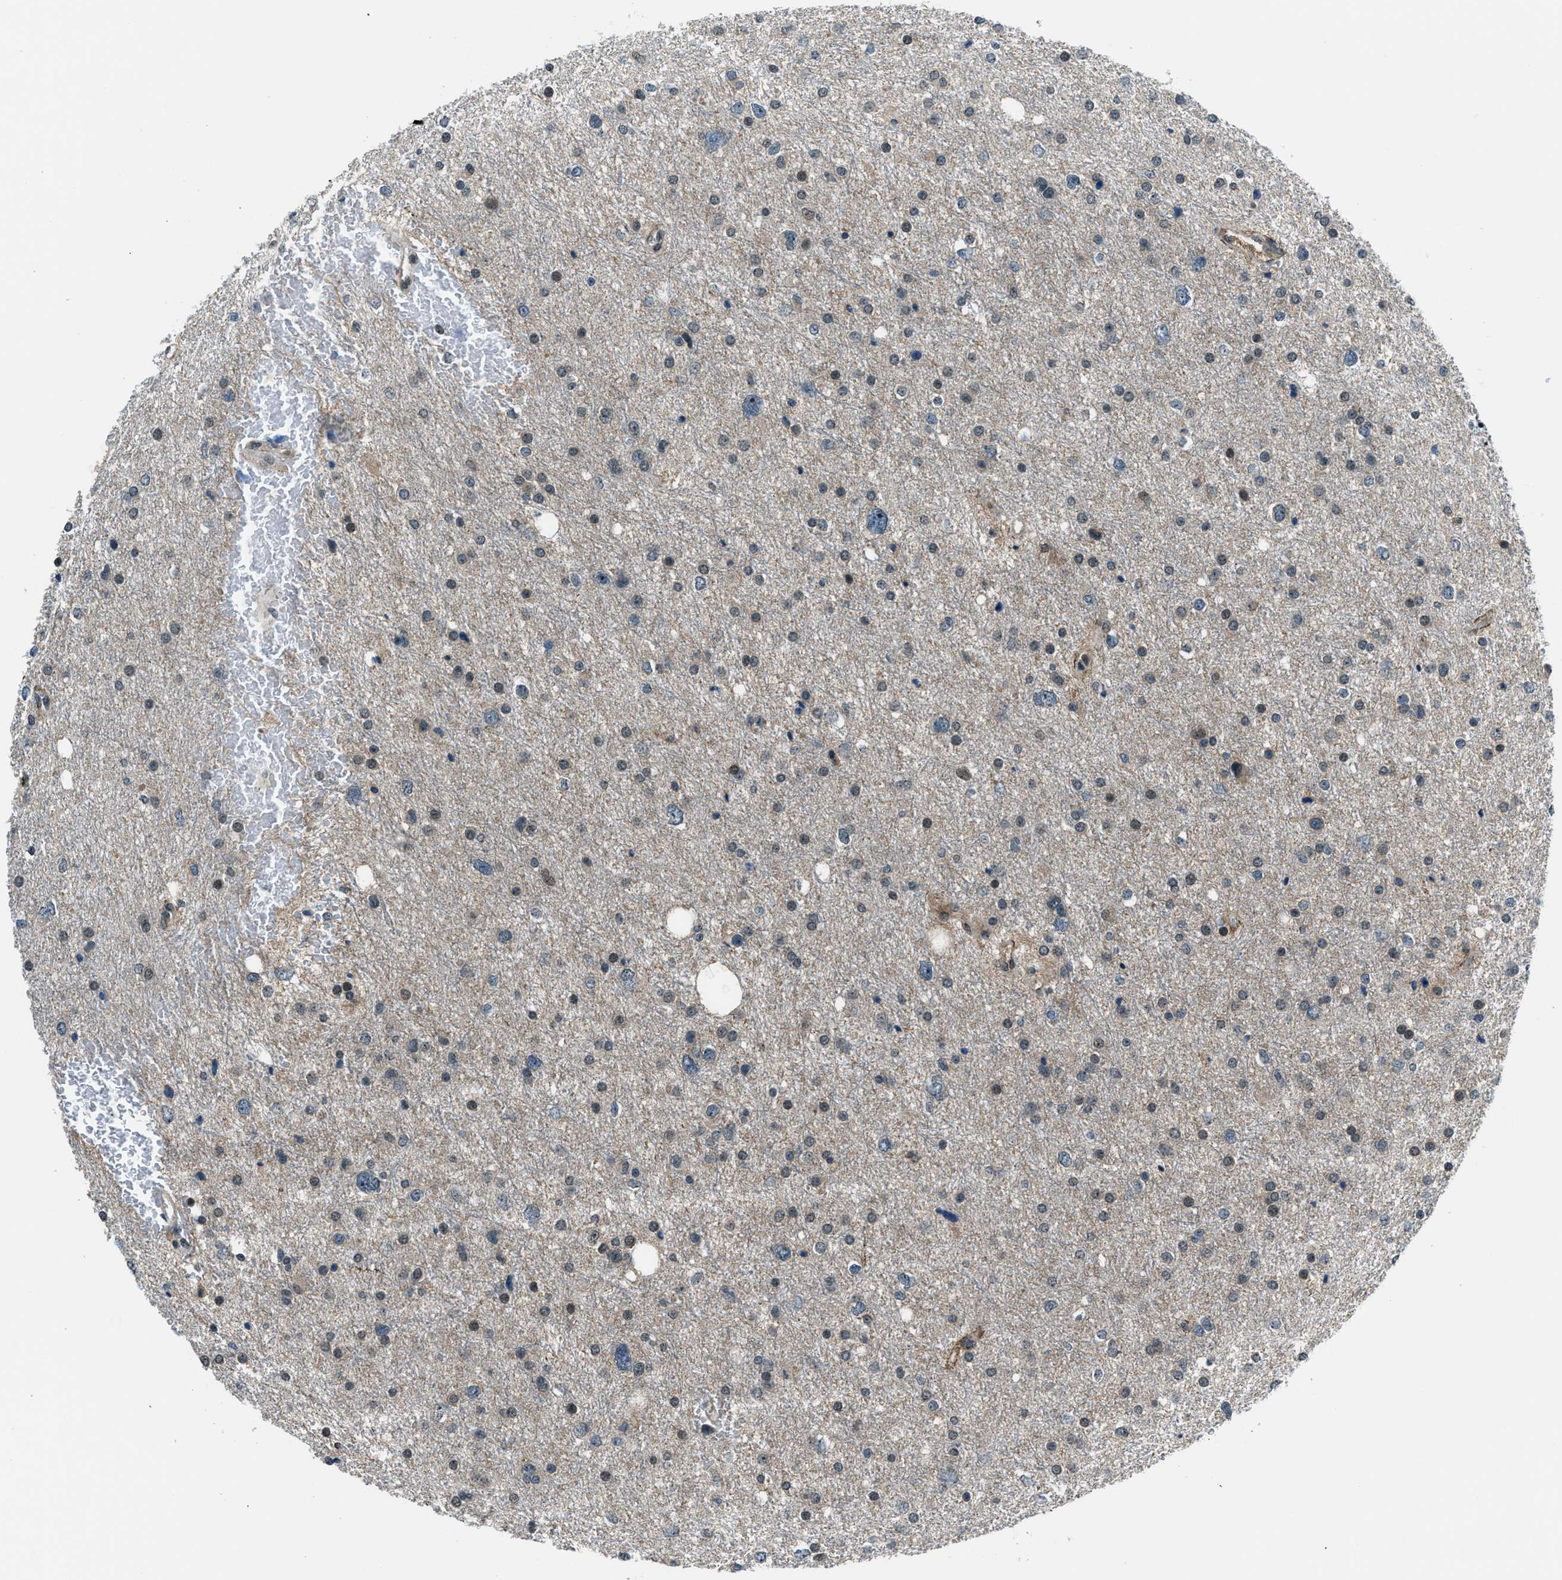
{"staining": {"intensity": "weak", "quantity": "<25%", "location": "cytoplasmic/membranous,nuclear"}, "tissue": "glioma", "cell_type": "Tumor cells", "image_type": "cancer", "snomed": [{"axis": "morphology", "description": "Glioma, malignant, Low grade"}, {"axis": "topography", "description": "Brain"}], "caption": "The image displays no significant expression in tumor cells of low-grade glioma (malignant).", "gene": "ACTL9", "patient": {"sex": "female", "age": 37}}